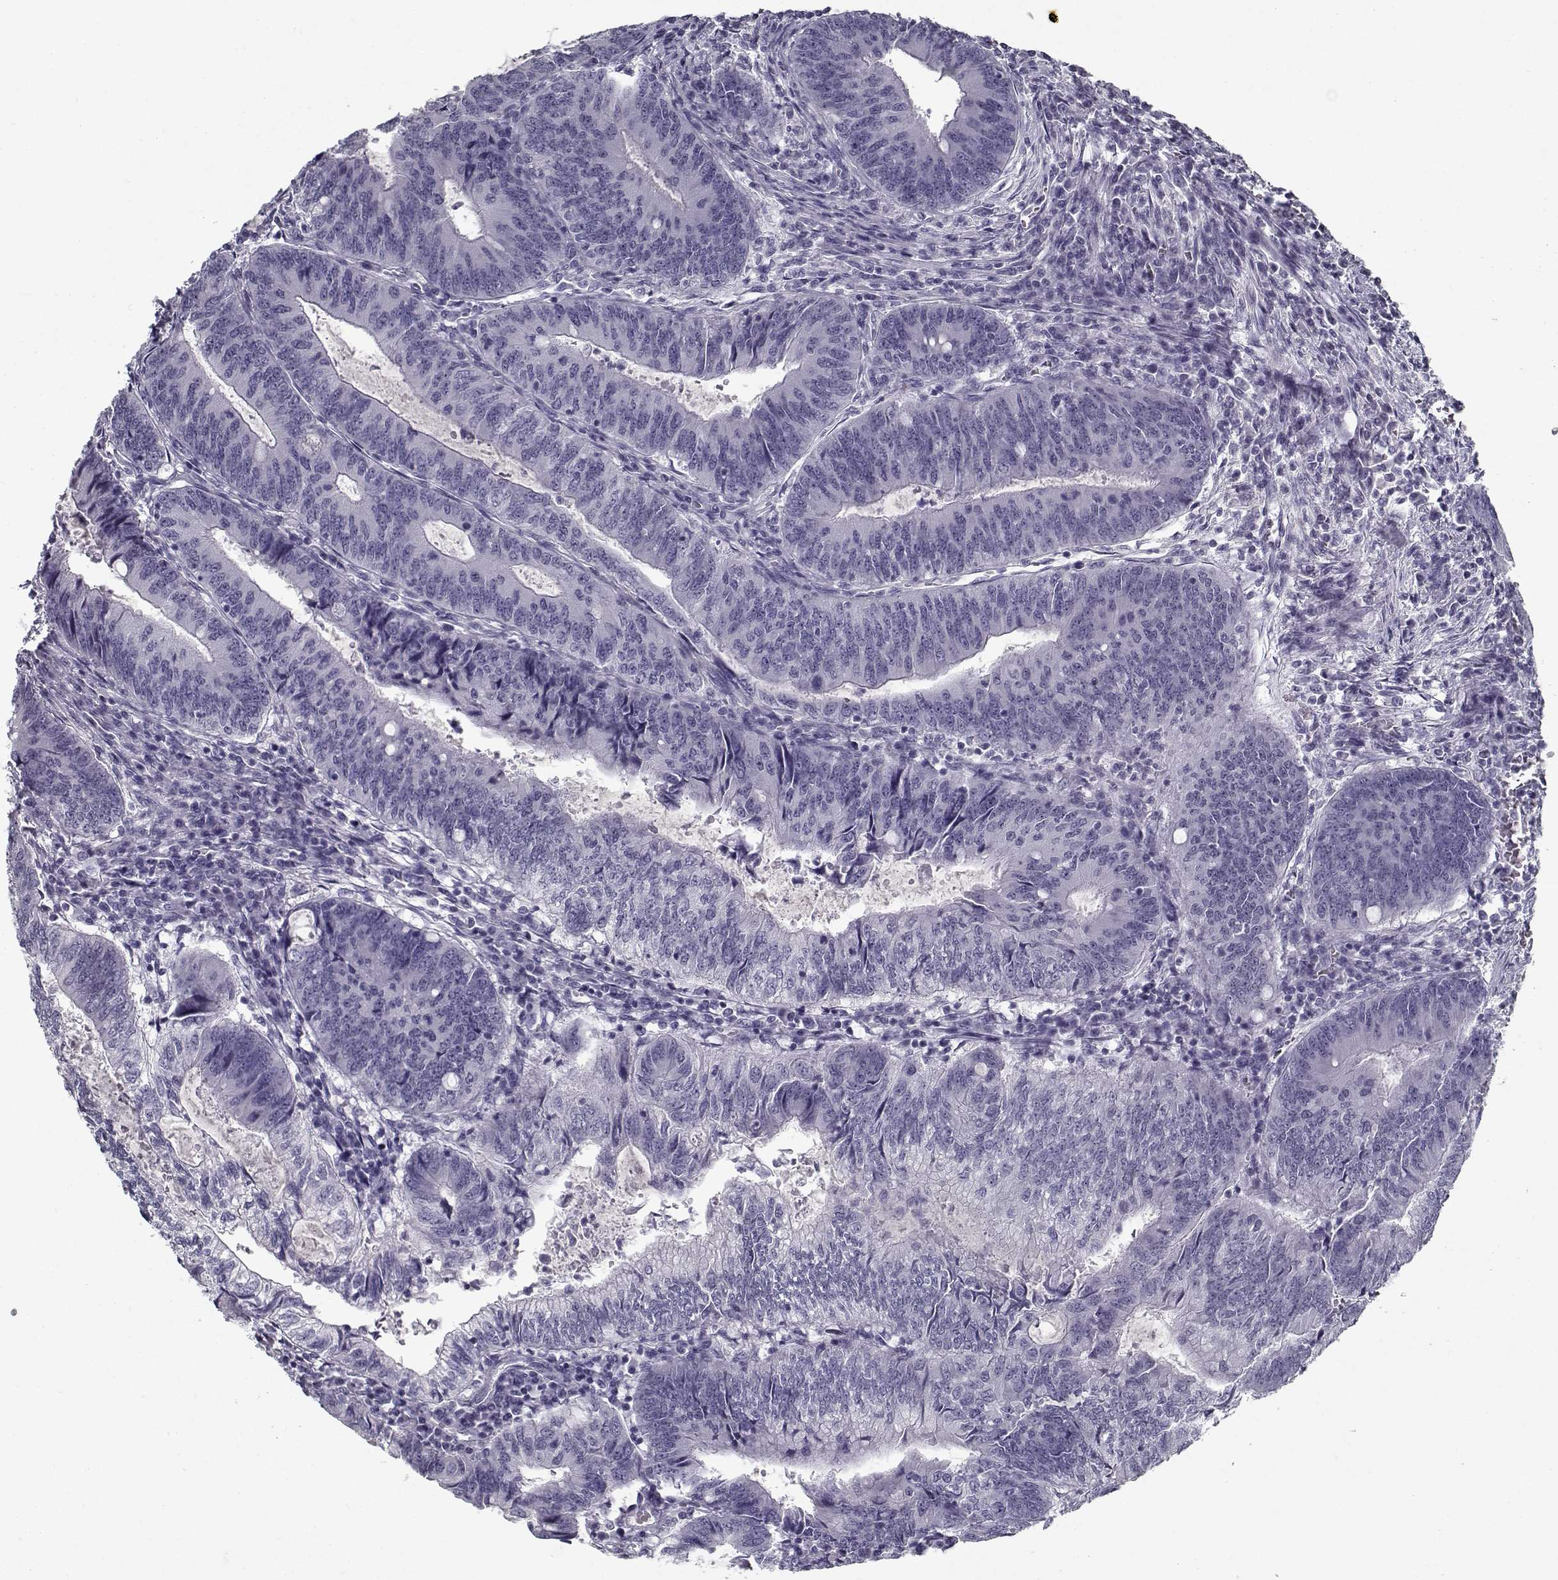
{"staining": {"intensity": "negative", "quantity": "none", "location": "none"}, "tissue": "colorectal cancer", "cell_type": "Tumor cells", "image_type": "cancer", "snomed": [{"axis": "morphology", "description": "Adenocarcinoma, NOS"}, {"axis": "topography", "description": "Colon"}], "caption": "Immunohistochemistry (IHC) of human colorectal adenocarcinoma shows no positivity in tumor cells.", "gene": "SPACA9", "patient": {"sex": "male", "age": 67}}